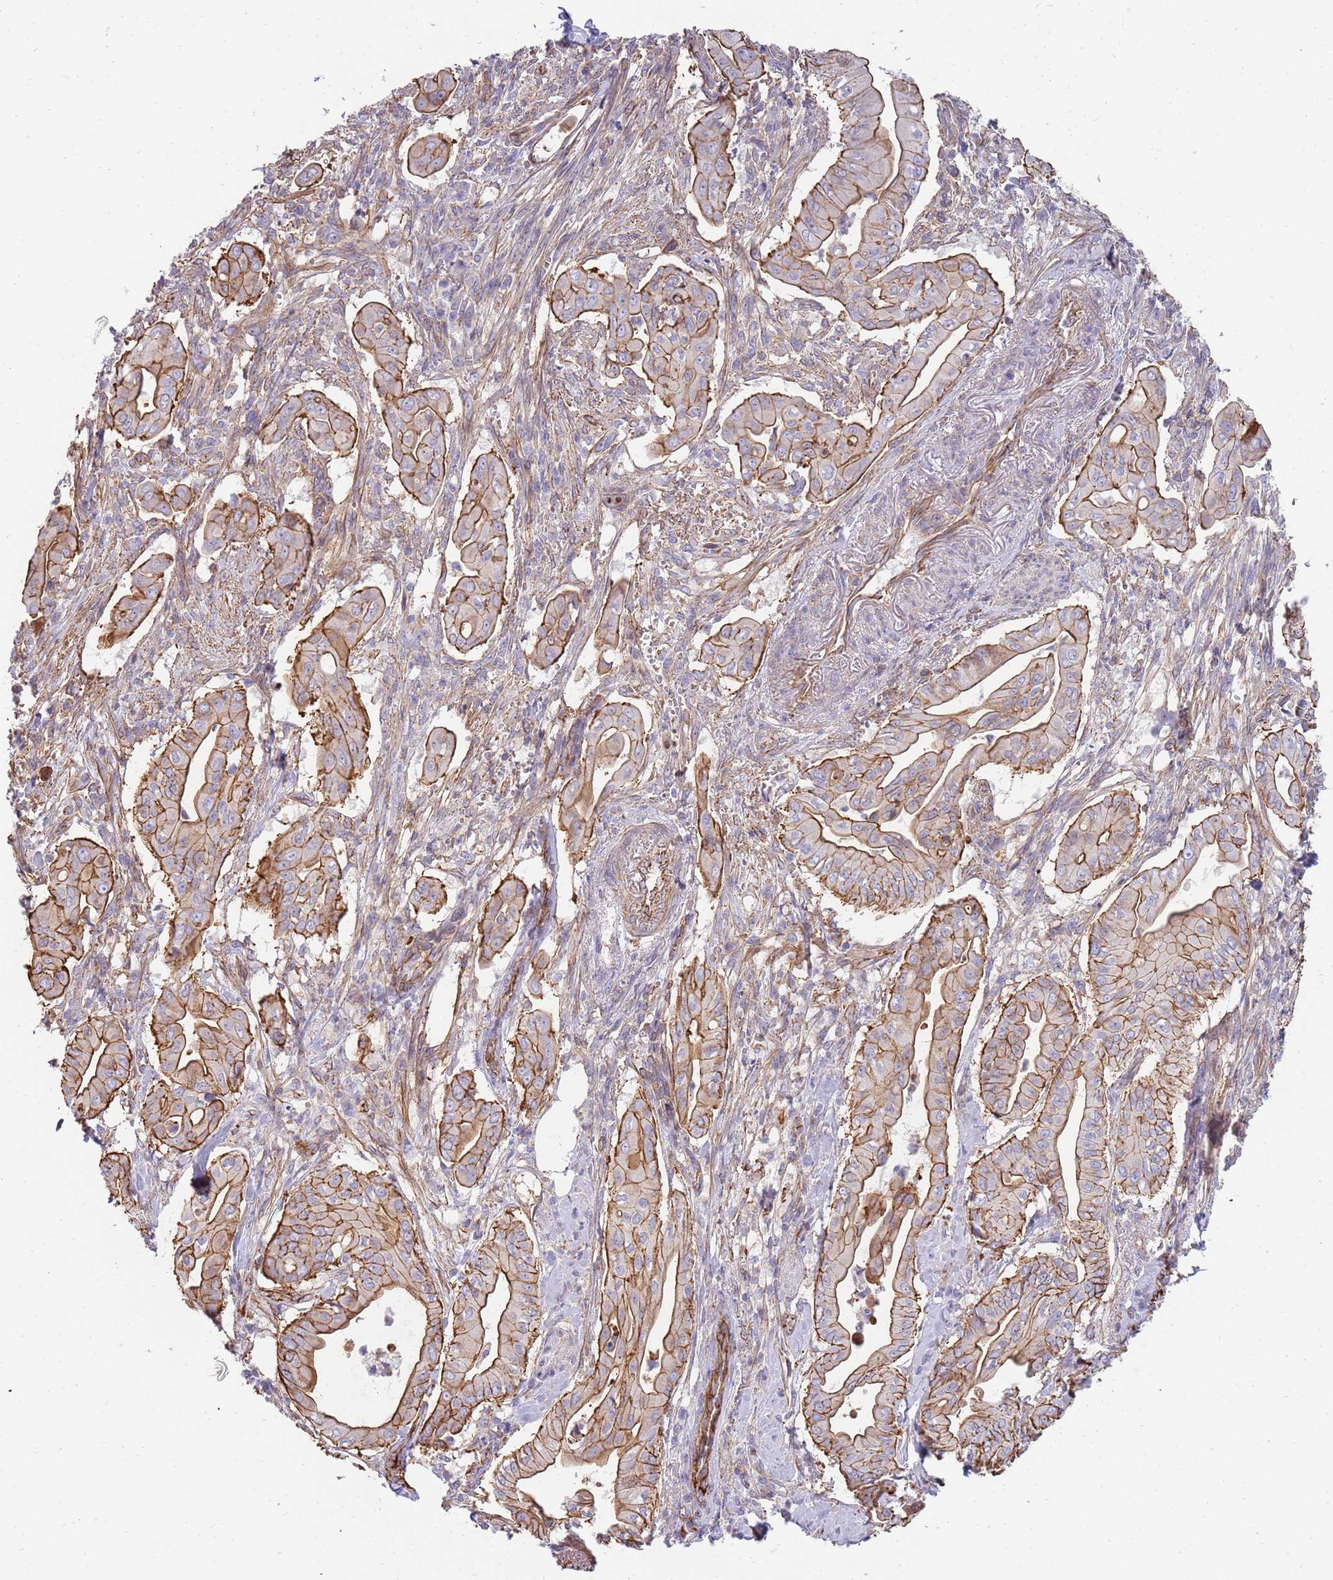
{"staining": {"intensity": "strong", "quantity": ">75%", "location": "cytoplasmic/membranous"}, "tissue": "pancreatic cancer", "cell_type": "Tumor cells", "image_type": "cancer", "snomed": [{"axis": "morphology", "description": "Adenocarcinoma, NOS"}, {"axis": "topography", "description": "Pancreas"}], "caption": "A brown stain highlights strong cytoplasmic/membranous expression of a protein in human pancreatic adenocarcinoma tumor cells.", "gene": "GFRAL", "patient": {"sex": "male", "age": 71}}